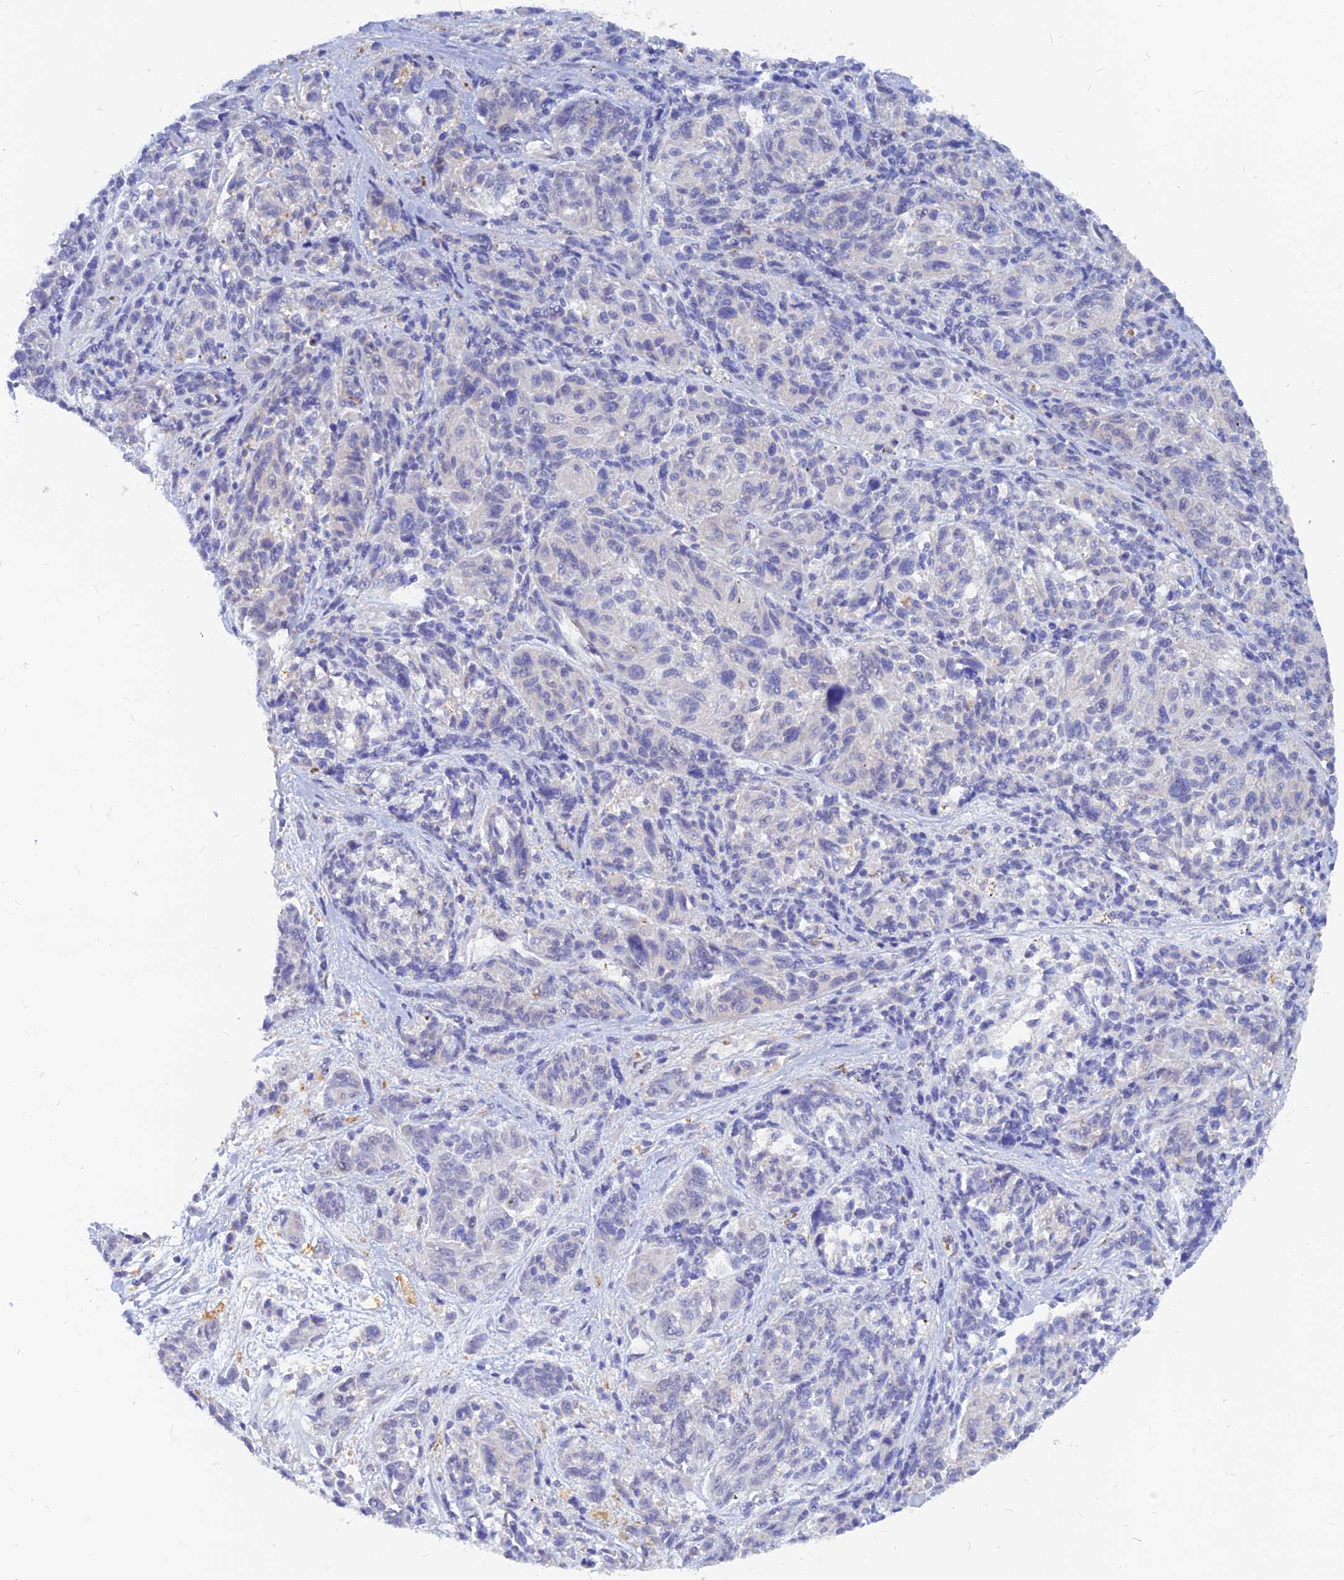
{"staining": {"intensity": "negative", "quantity": "none", "location": "none"}, "tissue": "melanoma", "cell_type": "Tumor cells", "image_type": "cancer", "snomed": [{"axis": "morphology", "description": "Malignant melanoma, NOS"}, {"axis": "topography", "description": "Skin"}], "caption": "This is an immunohistochemistry (IHC) image of human melanoma. There is no expression in tumor cells.", "gene": "DNAJC16", "patient": {"sex": "male", "age": 53}}